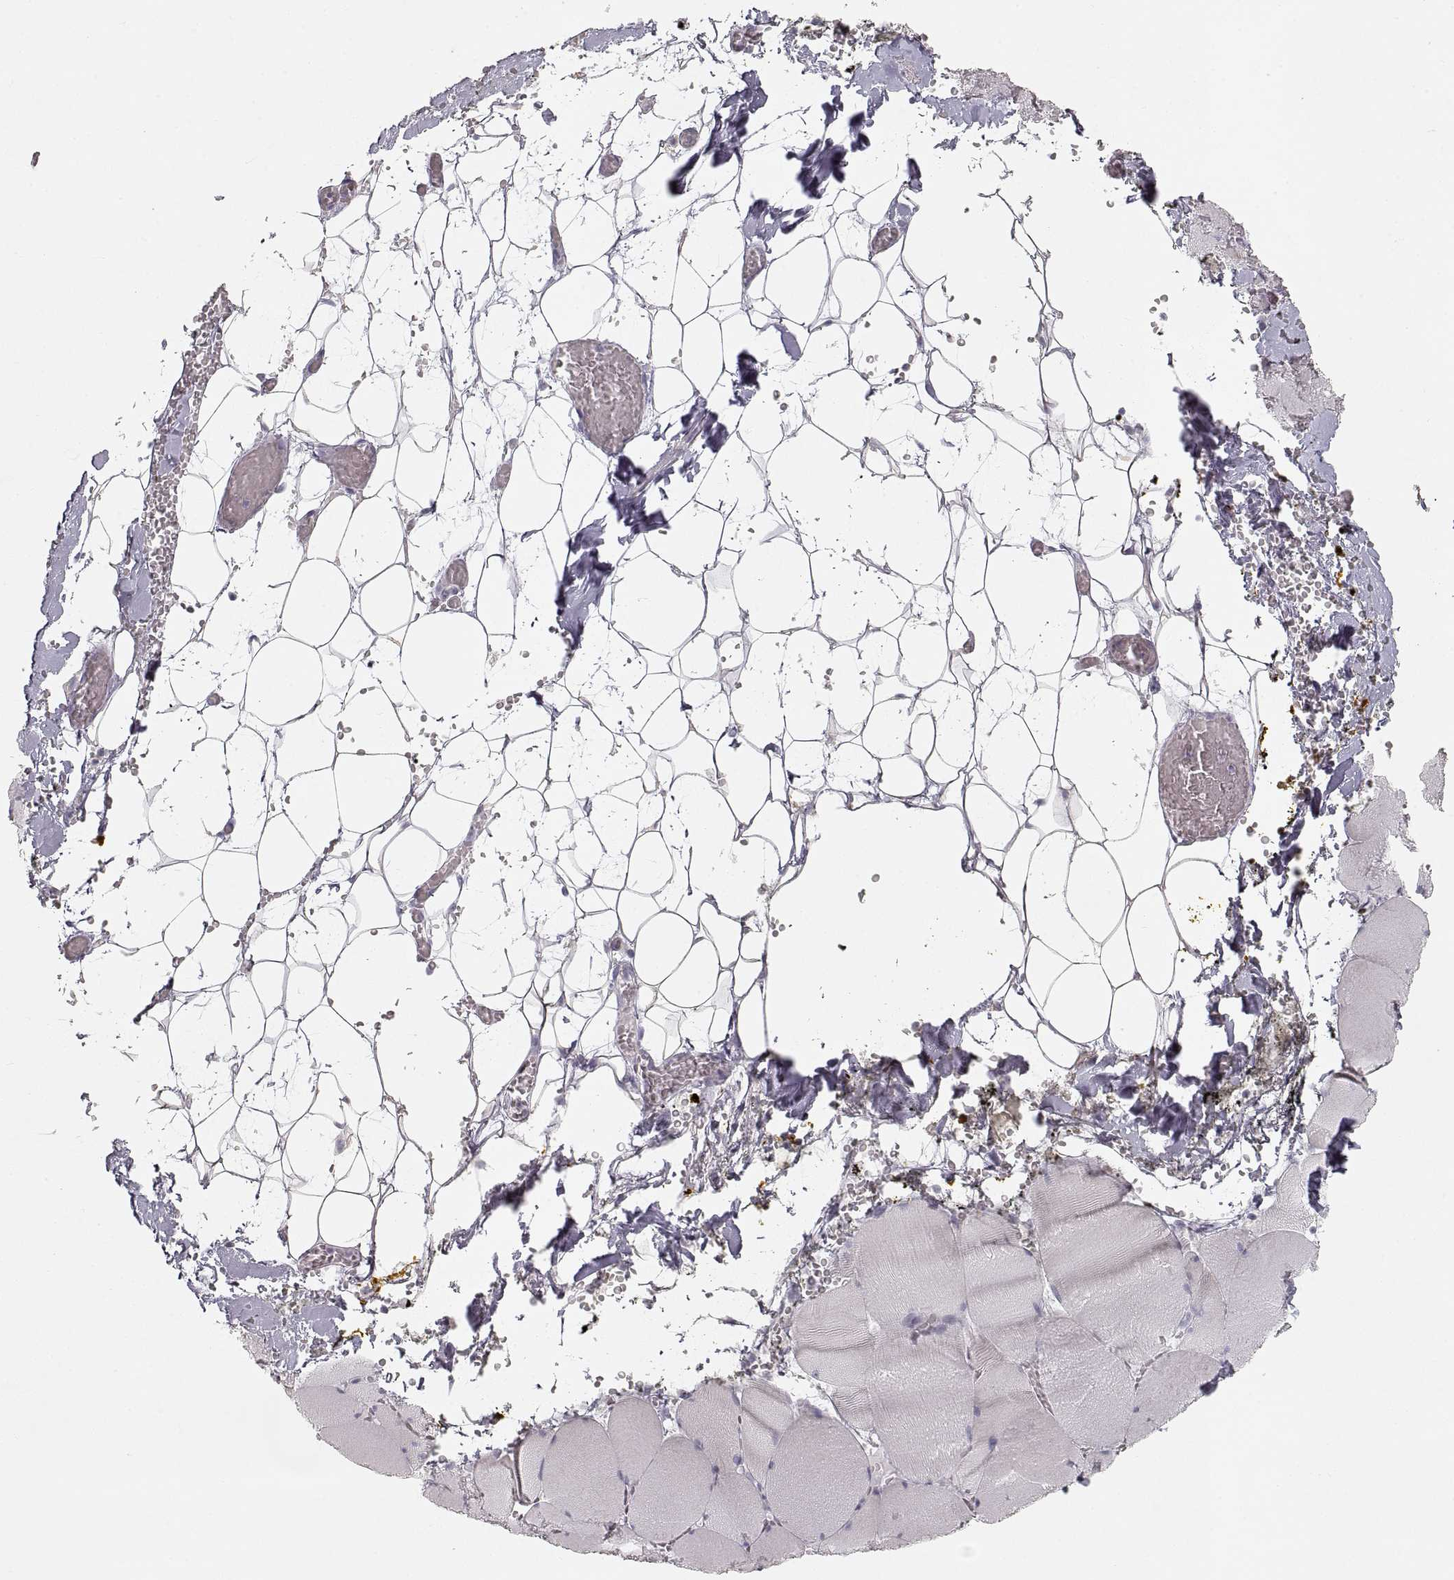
{"staining": {"intensity": "negative", "quantity": "none", "location": "none"}, "tissue": "skeletal muscle", "cell_type": "Myocytes", "image_type": "normal", "snomed": [{"axis": "morphology", "description": "Normal tissue, NOS"}, {"axis": "topography", "description": "Skeletal muscle"}], "caption": "There is no significant staining in myocytes of skeletal muscle. Nuclei are stained in blue.", "gene": "ZP3", "patient": {"sex": "male", "age": 56}}